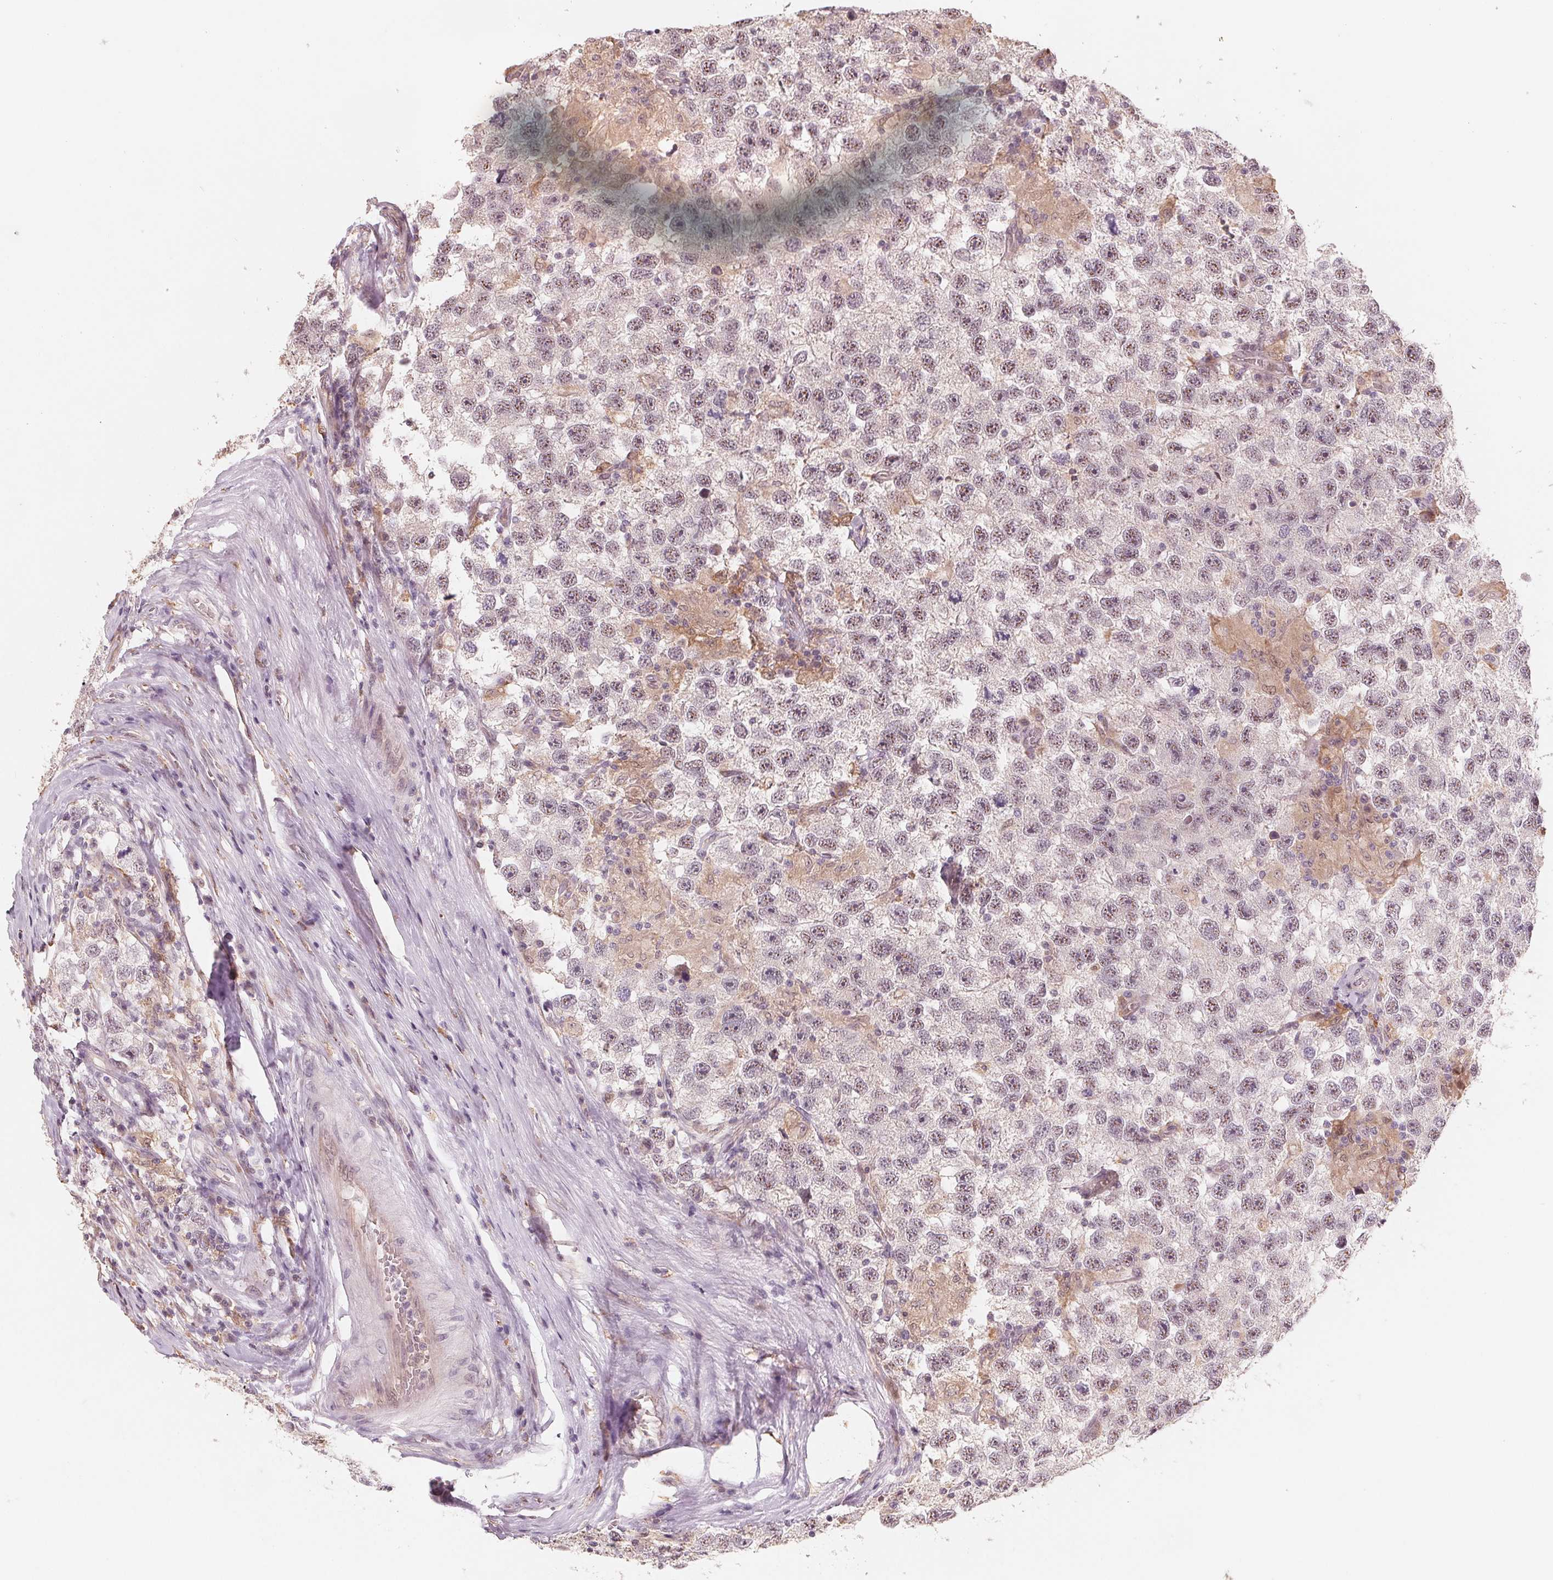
{"staining": {"intensity": "weak", "quantity": "<25%", "location": "nuclear"}, "tissue": "testis cancer", "cell_type": "Tumor cells", "image_type": "cancer", "snomed": [{"axis": "morphology", "description": "Seminoma, NOS"}, {"axis": "topography", "description": "Testis"}], "caption": "This is a micrograph of immunohistochemistry (IHC) staining of seminoma (testis), which shows no positivity in tumor cells.", "gene": "IL9R", "patient": {"sex": "male", "age": 26}}